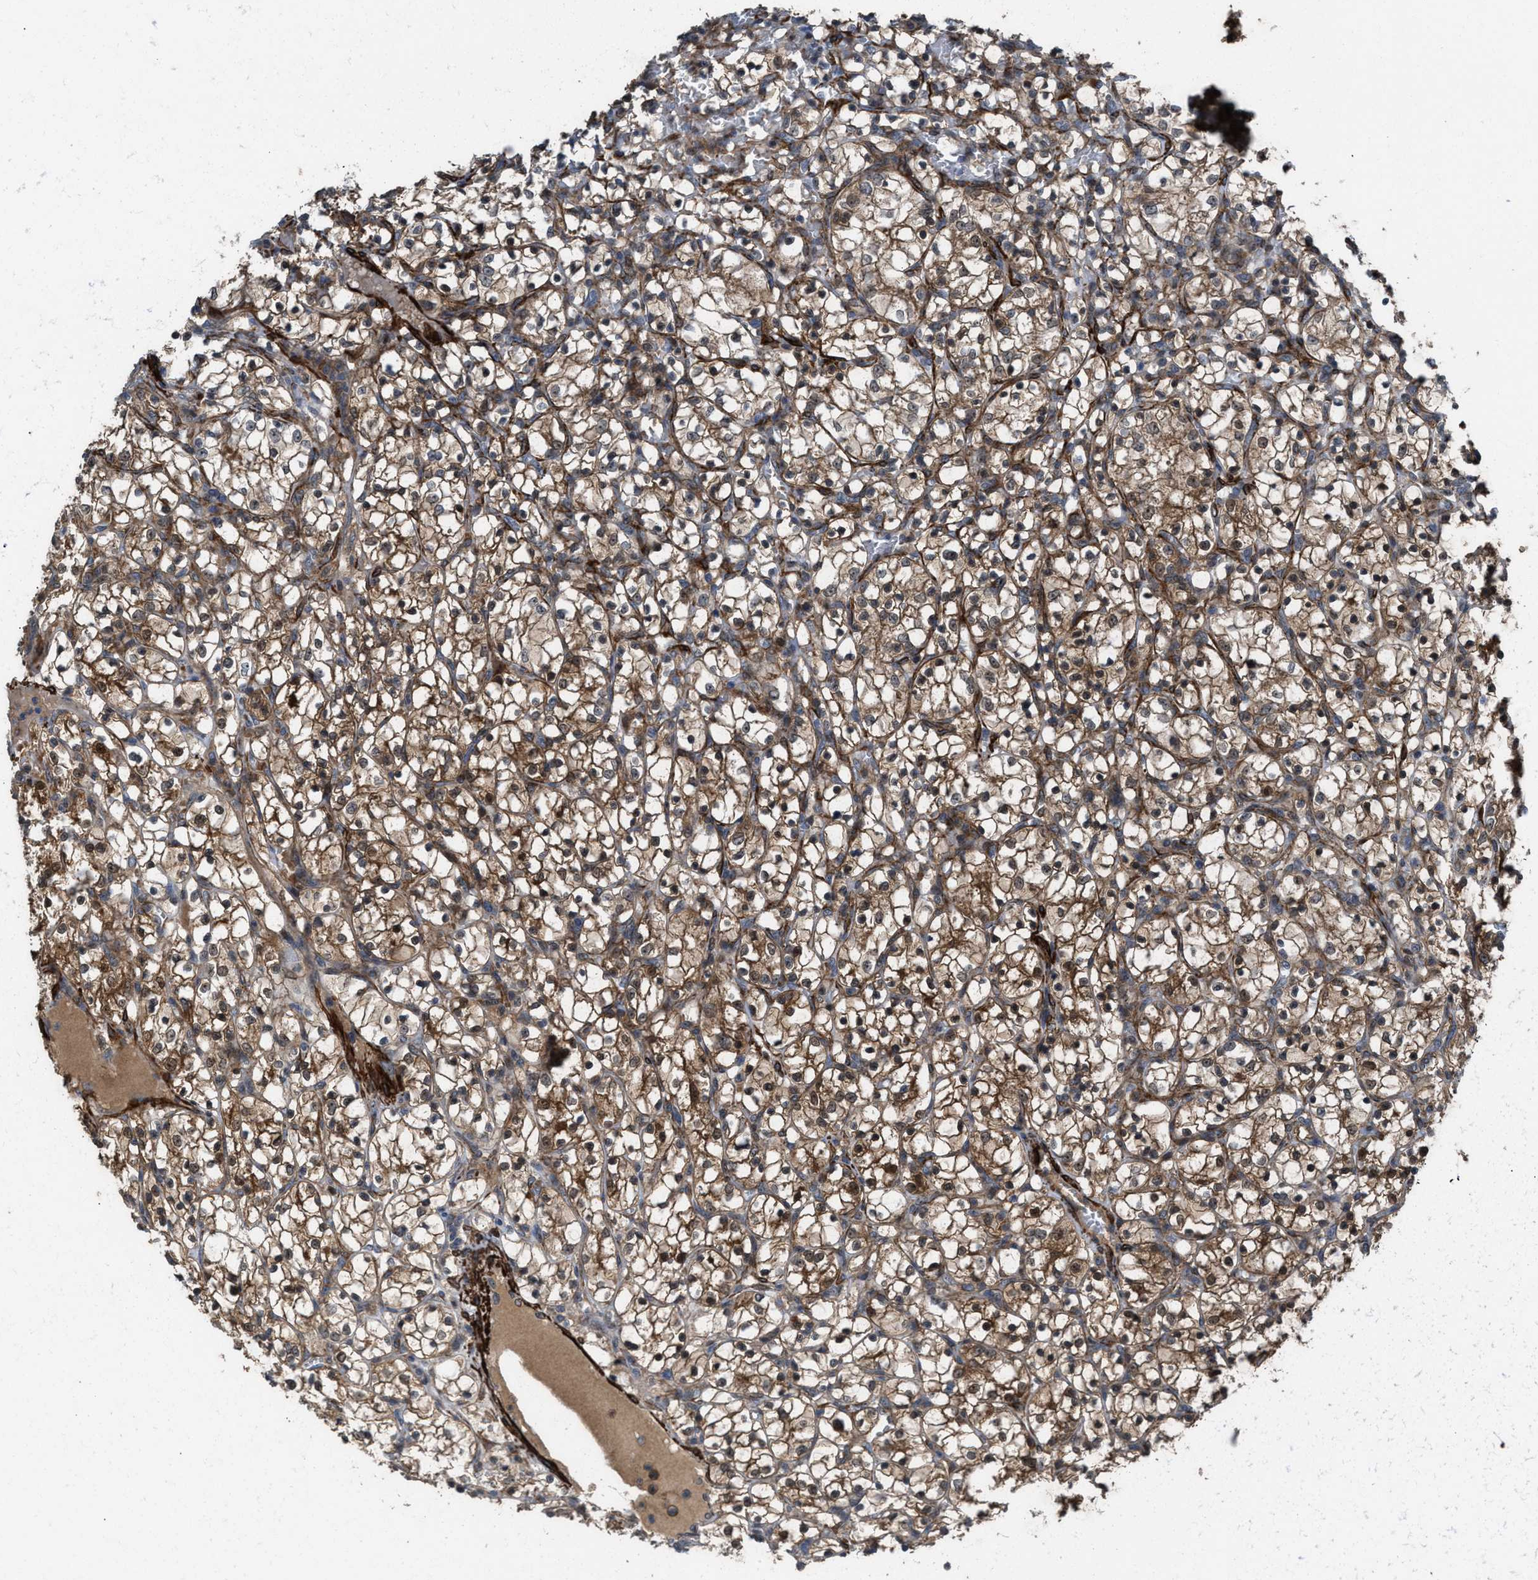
{"staining": {"intensity": "moderate", "quantity": ">75%", "location": "cytoplasmic/membranous,nuclear"}, "tissue": "renal cancer", "cell_type": "Tumor cells", "image_type": "cancer", "snomed": [{"axis": "morphology", "description": "Adenocarcinoma, NOS"}, {"axis": "topography", "description": "Kidney"}], "caption": "Immunohistochemical staining of renal adenocarcinoma displays medium levels of moderate cytoplasmic/membranous and nuclear expression in approximately >75% of tumor cells.", "gene": "NQO2", "patient": {"sex": "female", "age": 69}}